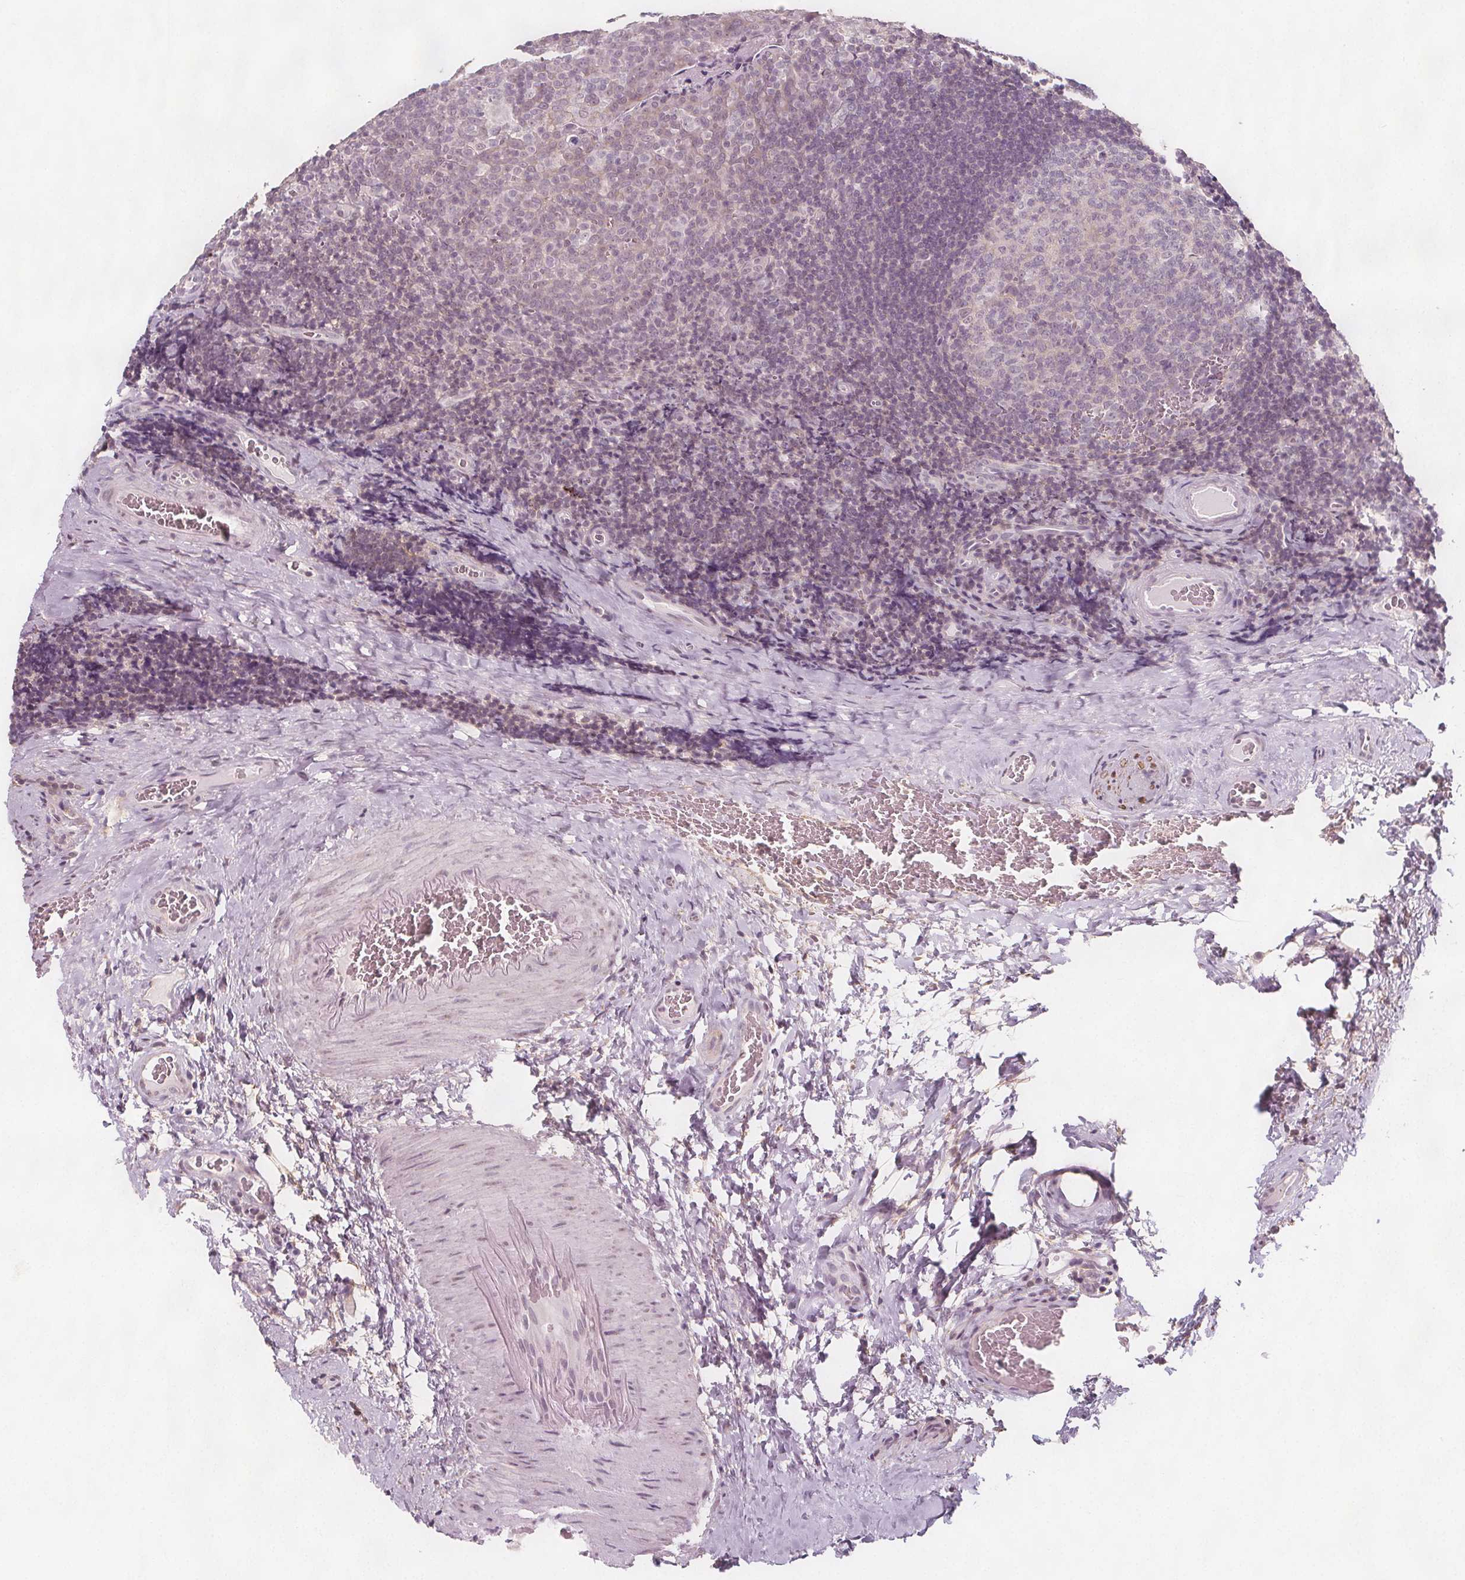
{"staining": {"intensity": "negative", "quantity": "none", "location": "none"}, "tissue": "tonsil", "cell_type": "Germinal center cells", "image_type": "normal", "snomed": [{"axis": "morphology", "description": "Normal tissue, NOS"}, {"axis": "morphology", "description": "Inflammation, NOS"}, {"axis": "topography", "description": "Tonsil"}], "caption": "Human tonsil stained for a protein using immunohistochemistry reveals no staining in germinal center cells.", "gene": "C1orf167", "patient": {"sex": "female", "age": 31}}